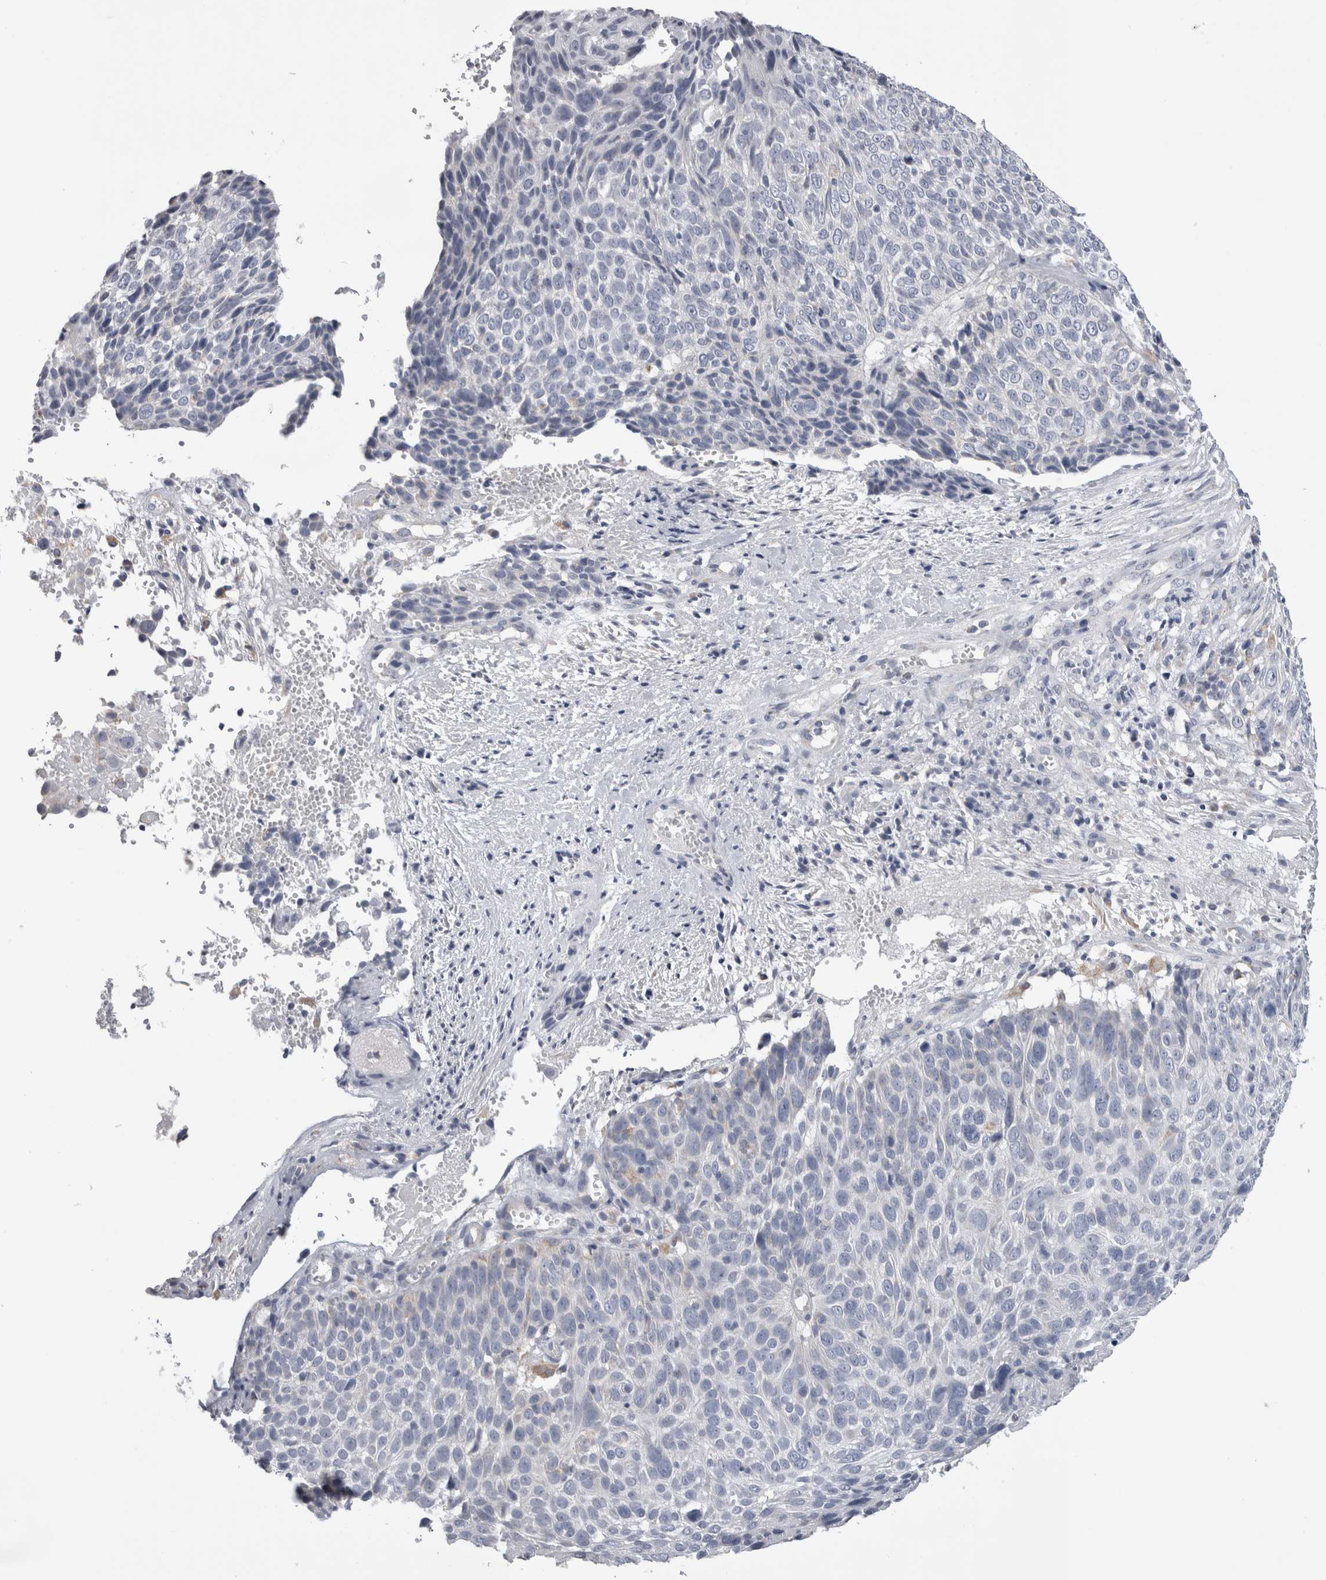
{"staining": {"intensity": "negative", "quantity": "none", "location": "none"}, "tissue": "cervical cancer", "cell_type": "Tumor cells", "image_type": "cancer", "snomed": [{"axis": "morphology", "description": "Squamous cell carcinoma, NOS"}, {"axis": "topography", "description": "Cervix"}], "caption": "A micrograph of human cervical cancer (squamous cell carcinoma) is negative for staining in tumor cells. (Immunohistochemistry, brightfield microscopy, high magnification).", "gene": "DHRS4", "patient": {"sex": "female", "age": 74}}